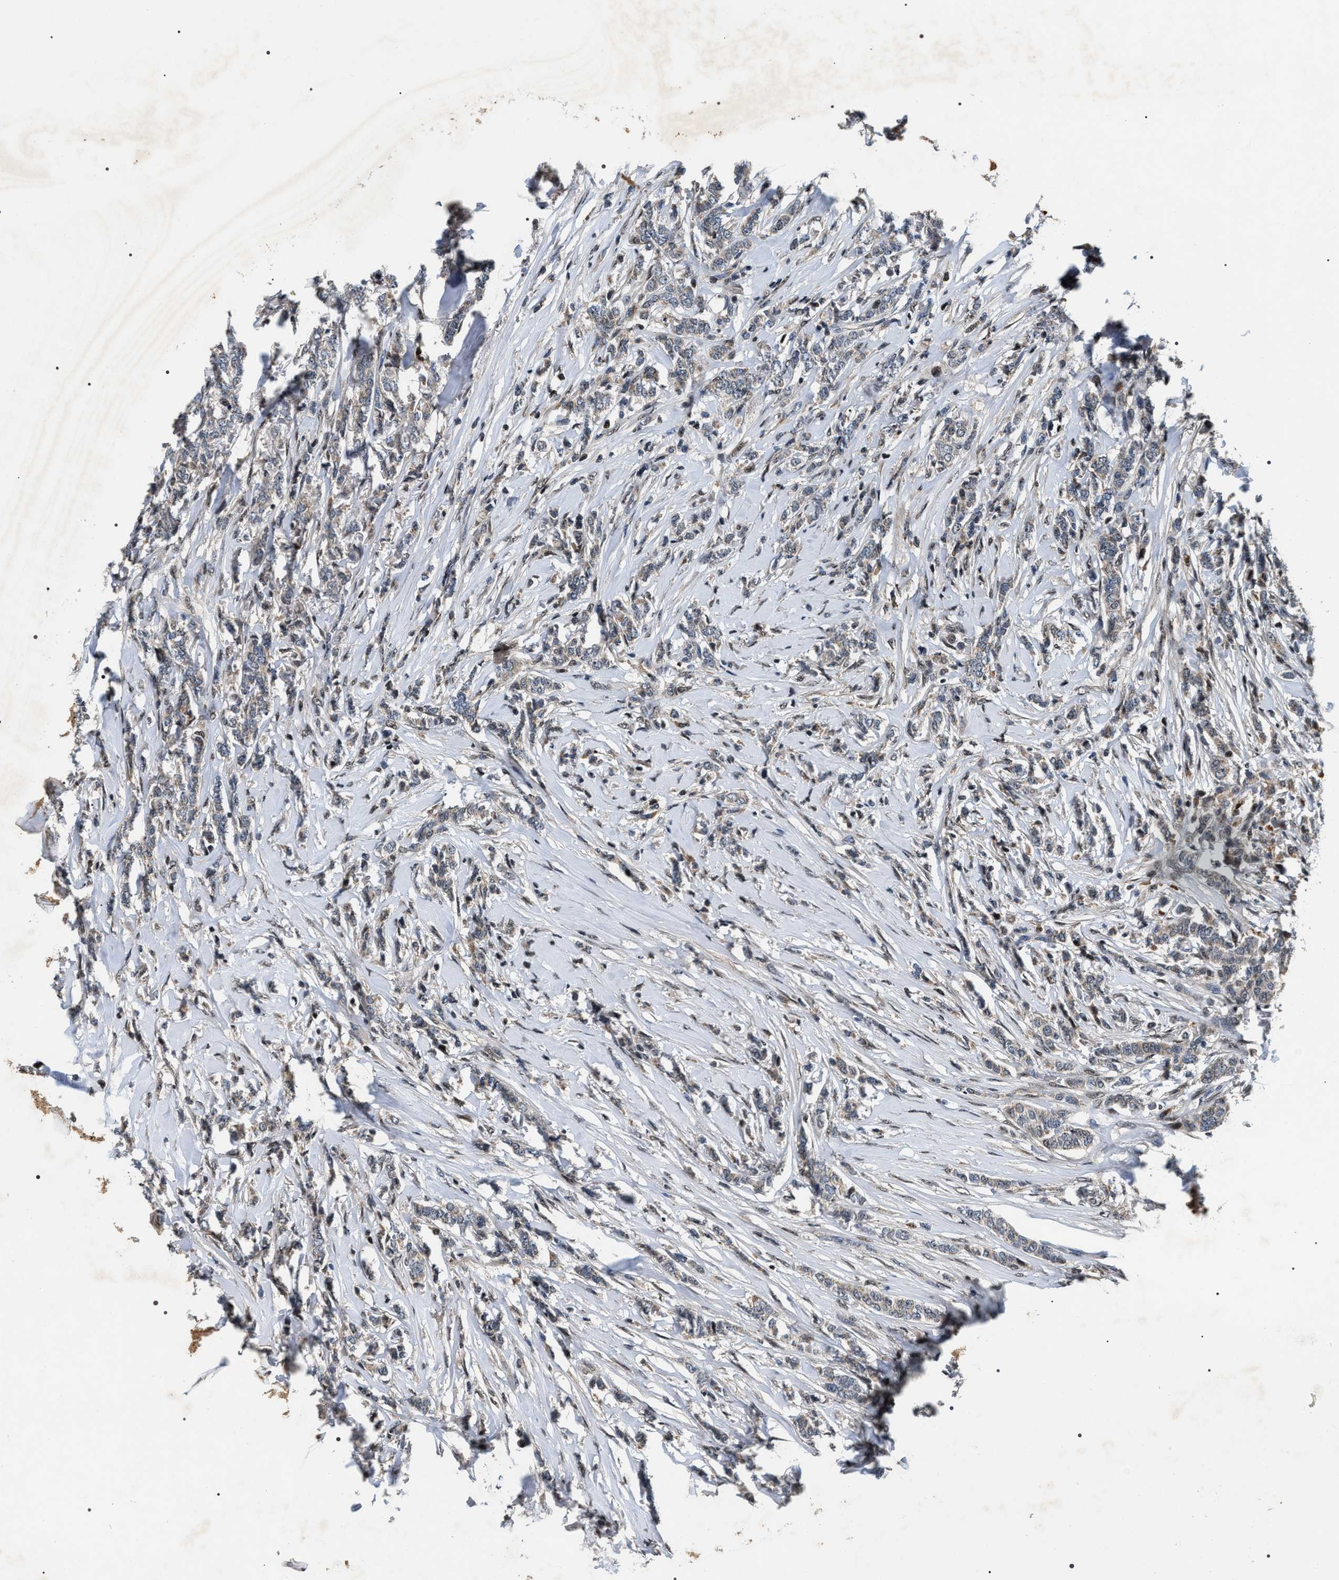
{"staining": {"intensity": "negative", "quantity": "none", "location": "none"}, "tissue": "breast cancer", "cell_type": "Tumor cells", "image_type": "cancer", "snomed": [{"axis": "morphology", "description": "Lobular carcinoma"}, {"axis": "topography", "description": "Skin"}, {"axis": "topography", "description": "Breast"}], "caption": "Immunohistochemical staining of human breast lobular carcinoma exhibits no significant expression in tumor cells. The staining was performed using DAB (3,3'-diaminobenzidine) to visualize the protein expression in brown, while the nuclei were stained in blue with hematoxylin (Magnification: 20x).", "gene": "C7orf25", "patient": {"sex": "female", "age": 46}}